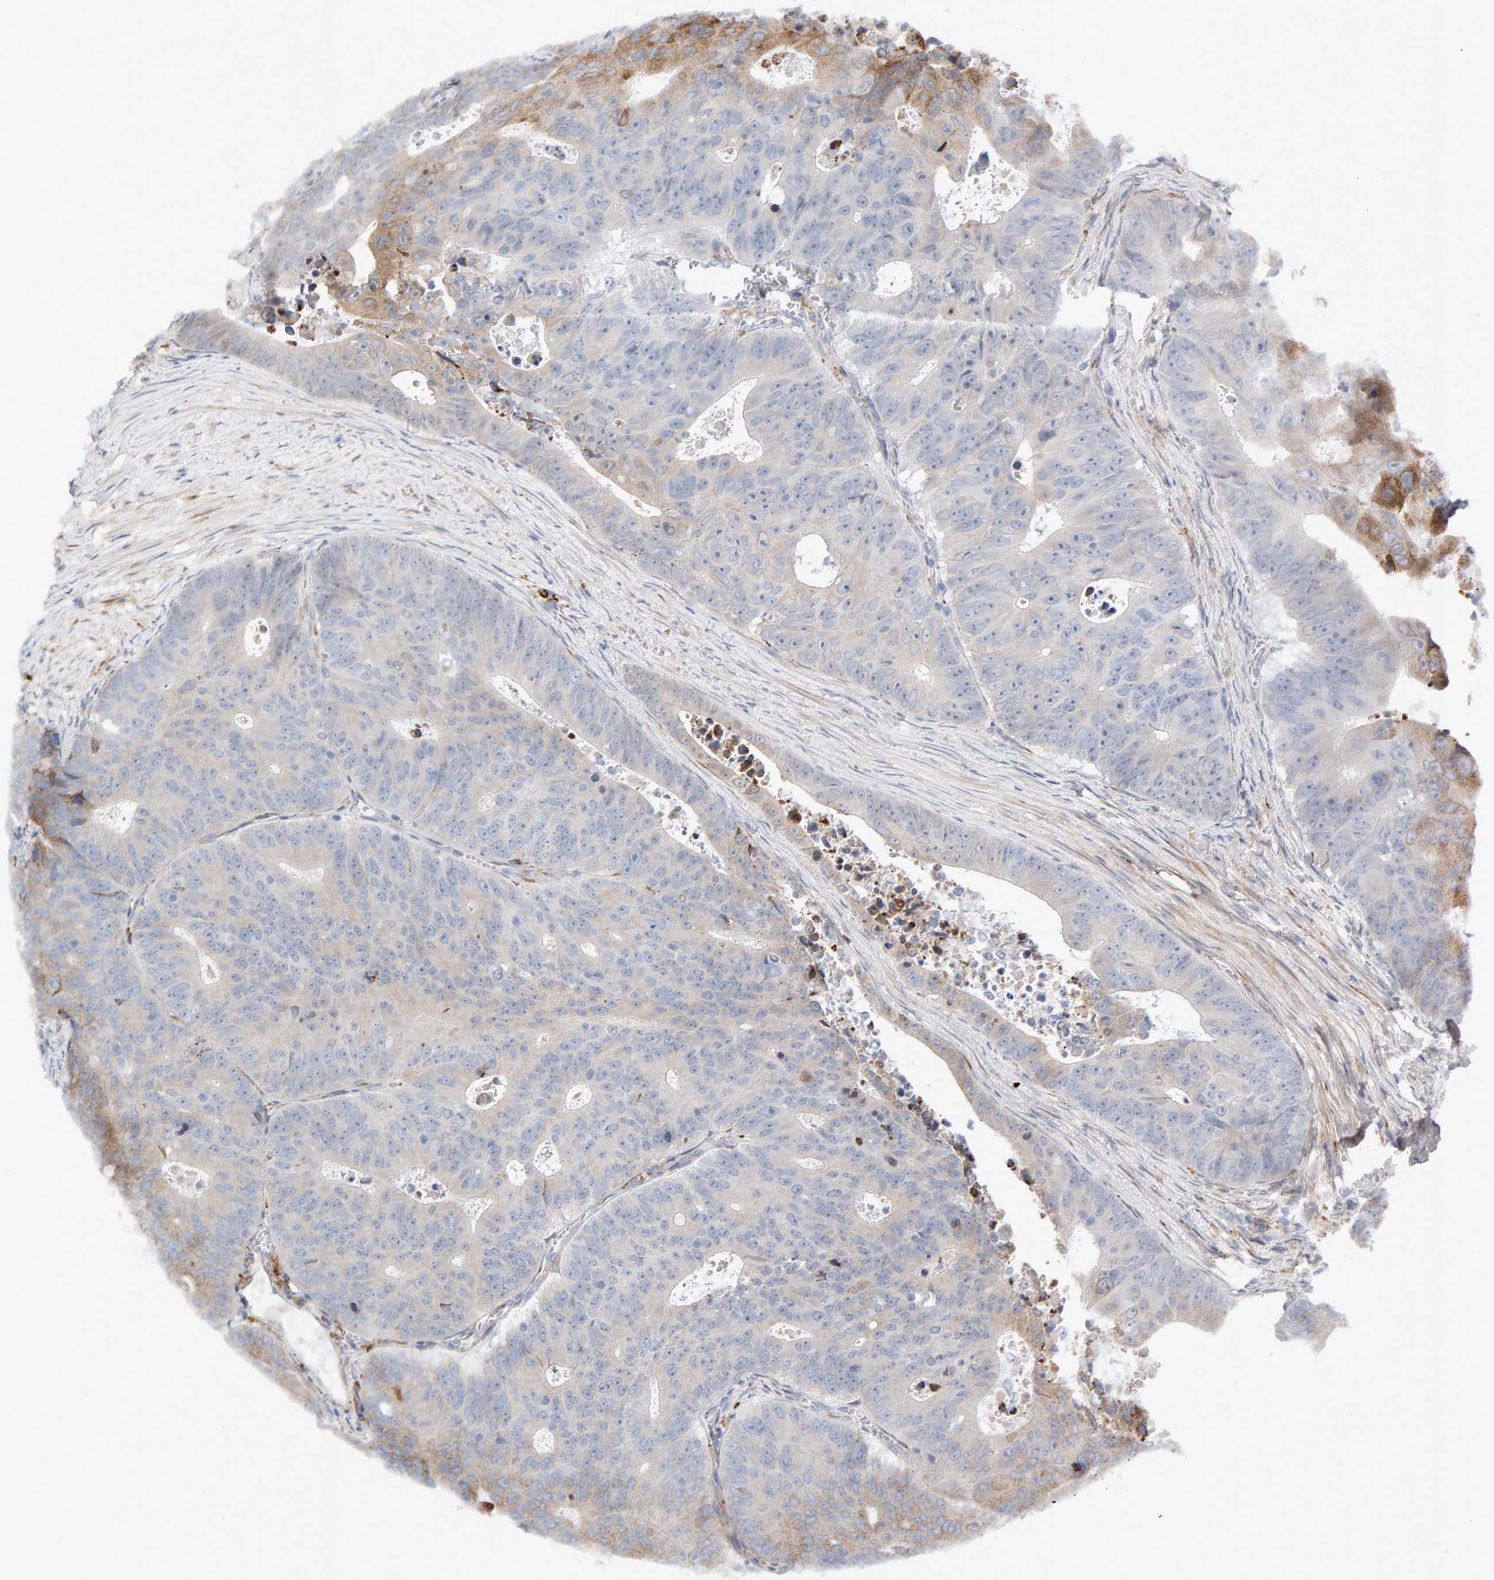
{"staining": {"intensity": "moderate", "quantity": "<25%", "location": "cytoplasmic/membranous"}, "tissue": "colorectal cancer", "cell_type": "Tumor cells", "image_type": "cancer", "snomed": [{"axis": "morphology", "description": "Adenocarcinoma, NOS"}, {"axis": "topography", "description": "Colon"}], "caption": "Colorectal cancer stained for a protein (brown) reveals moderate cytoplasmic/membranous positive staining in approximately <25% of tumor cells.", "gene": "ENGASE", "patient": {"sex": "male", "age": 87}}